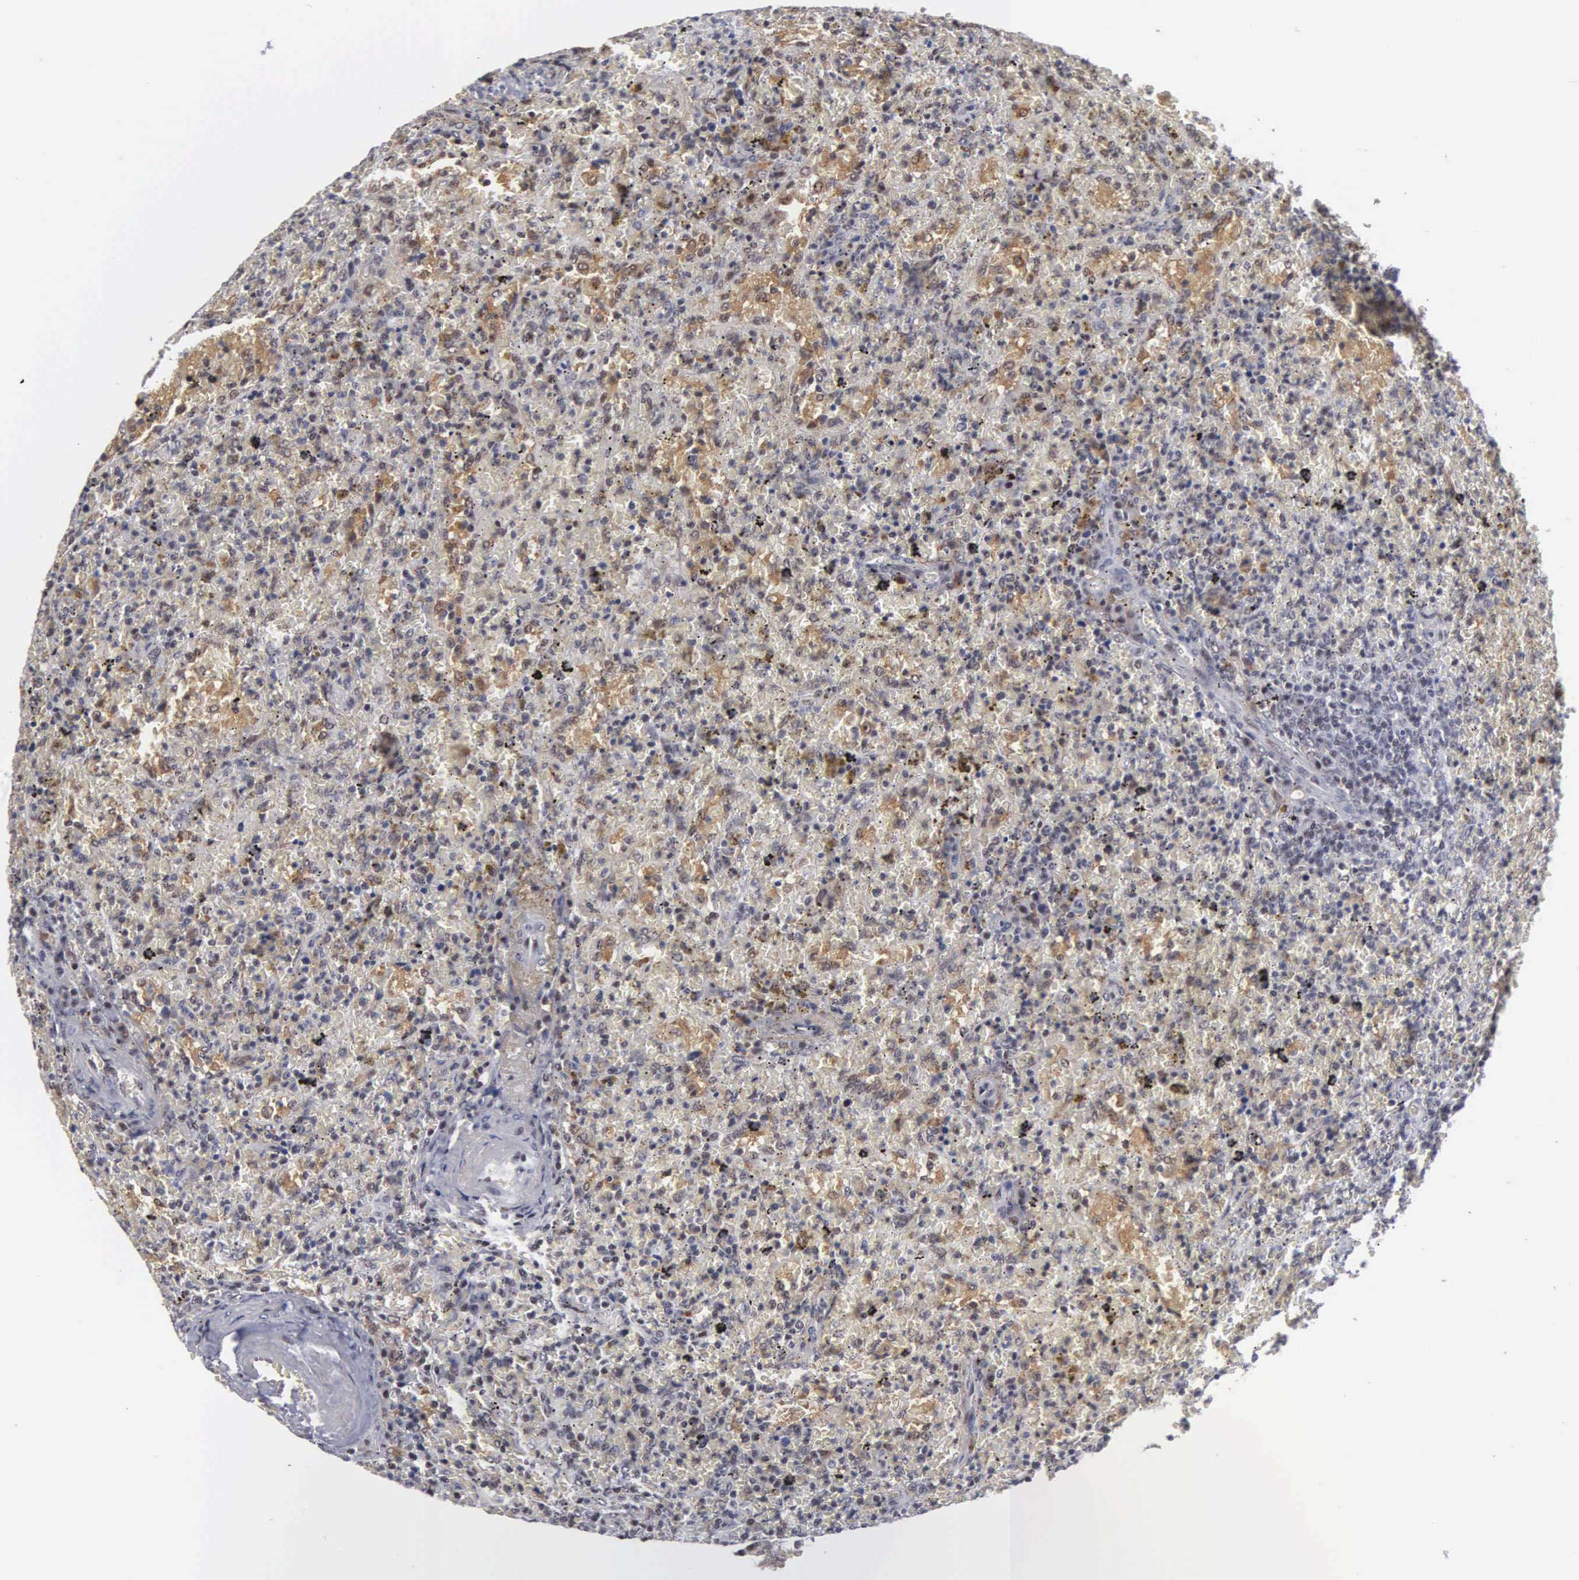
{"staining": {"intensity": "moderate", "quantity": "25%-75%", "location": "cytoplasmic/membranous,nuclear"}, "tissue": "lymphoma", "cell_type": "Tumor cells", "image_type": "cancer", "snomed": [{"axis": "morphology", "description": "Malignant lymphoma, non-Hodgkin's type, High grade"}, {"axis": "topography", "description": "Spleen"}, {"axis": "topography", "description": "Lymph node"}], "caption": "A brown stain labels moderate cytoplasmic/membranous and nuclear positivity of a protein in human lymphoma tumor cells.", "gene": "KIAA0586", "patient": {"sex": "female", "age": 70}}